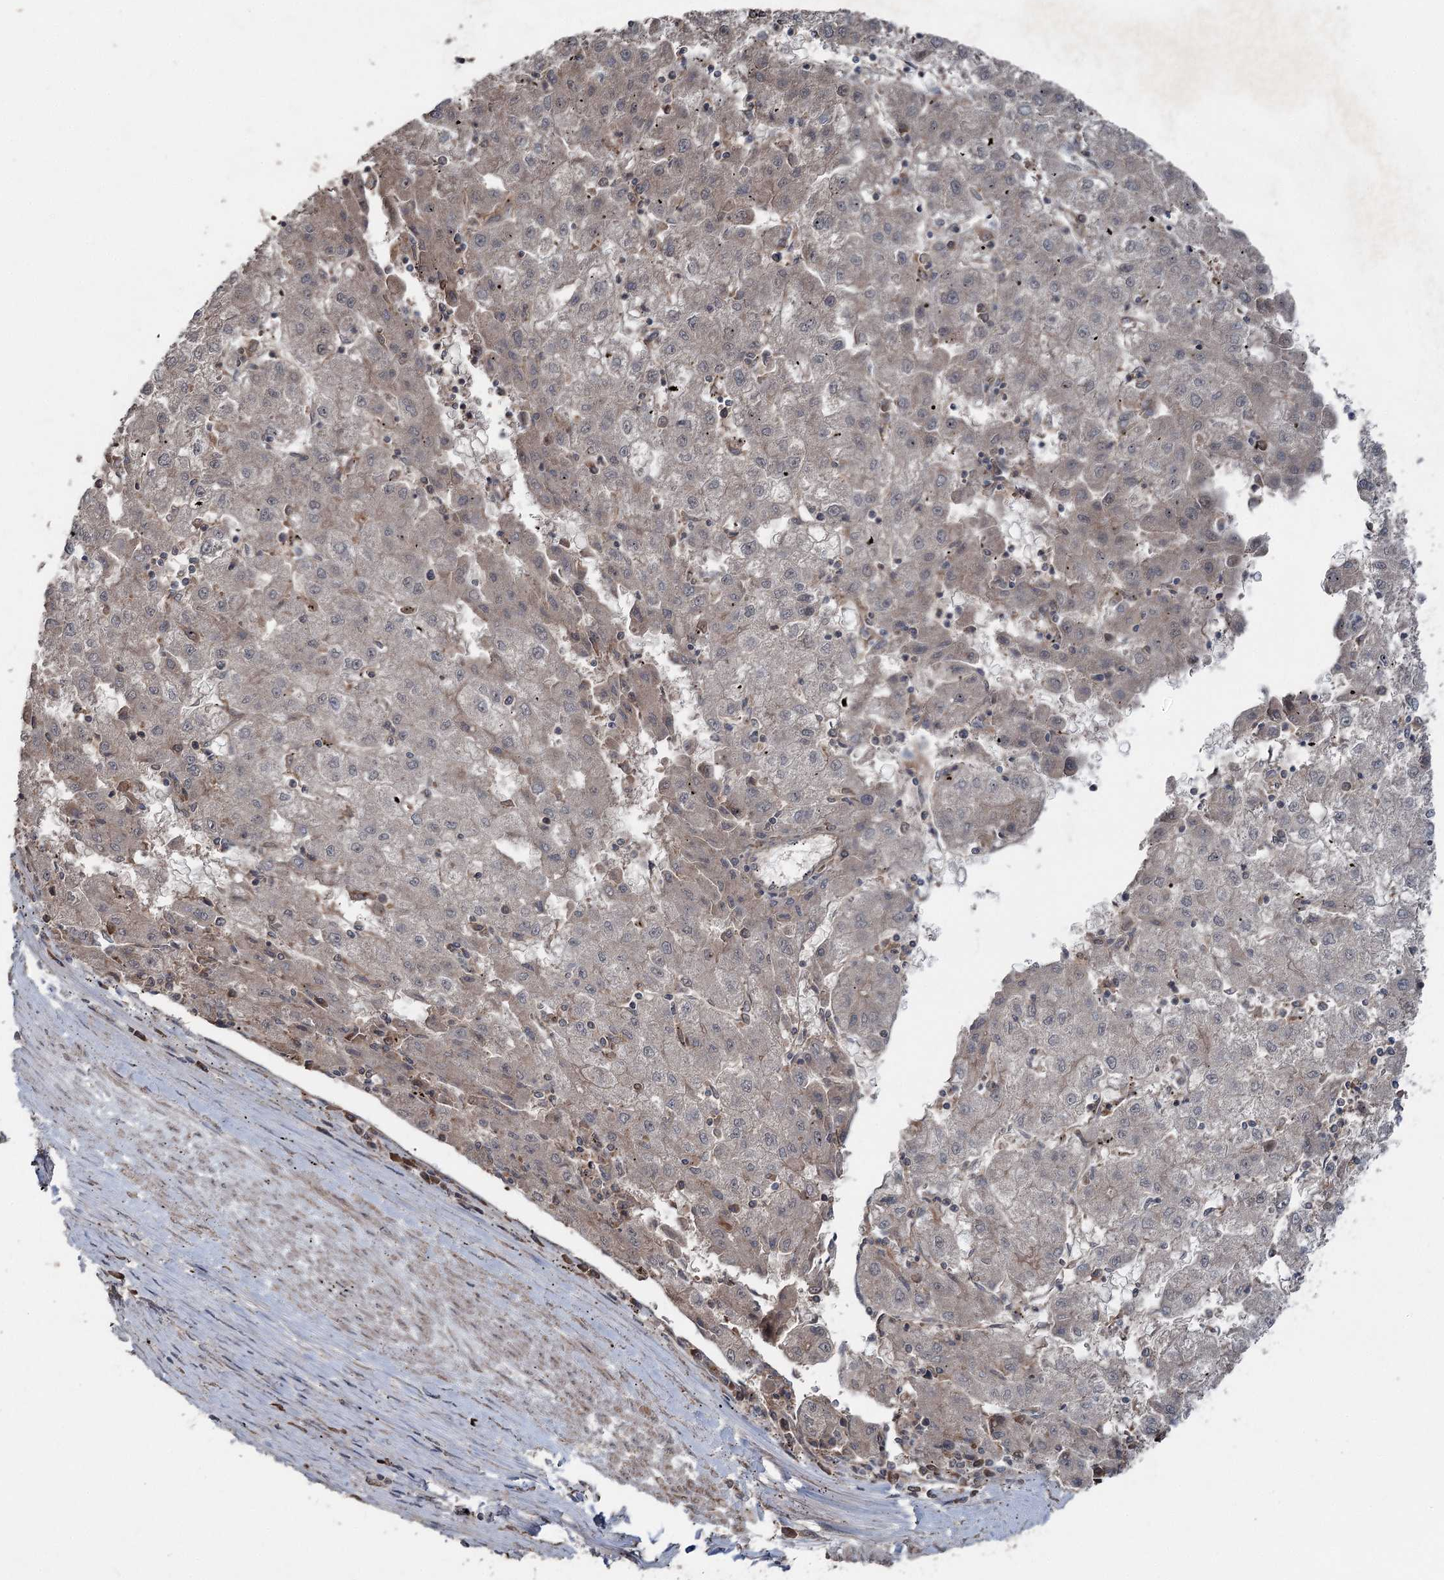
{"staining": {"intensity": "weak", "quantity": "<25%", "location": "cytoplasmic/membranous"}, "tissue": "liver cancer", "cell_type": "Tumor cells", "image_type": "cancer", "snomed": [{"axis": "morphology", "description": "Carcinoma, Hepatocellular, NOS"}, {"axis": "topography", "description": "Liver"}], "caption": "Immunohistochemistry histopathology image of human liver cancer (hepatocellular carcinoma) stained for a protein (brown), which shows no expression in tumor cells.", "gene": "MAPK8IP2", "patient": {"sex": "male", "age": 72}}